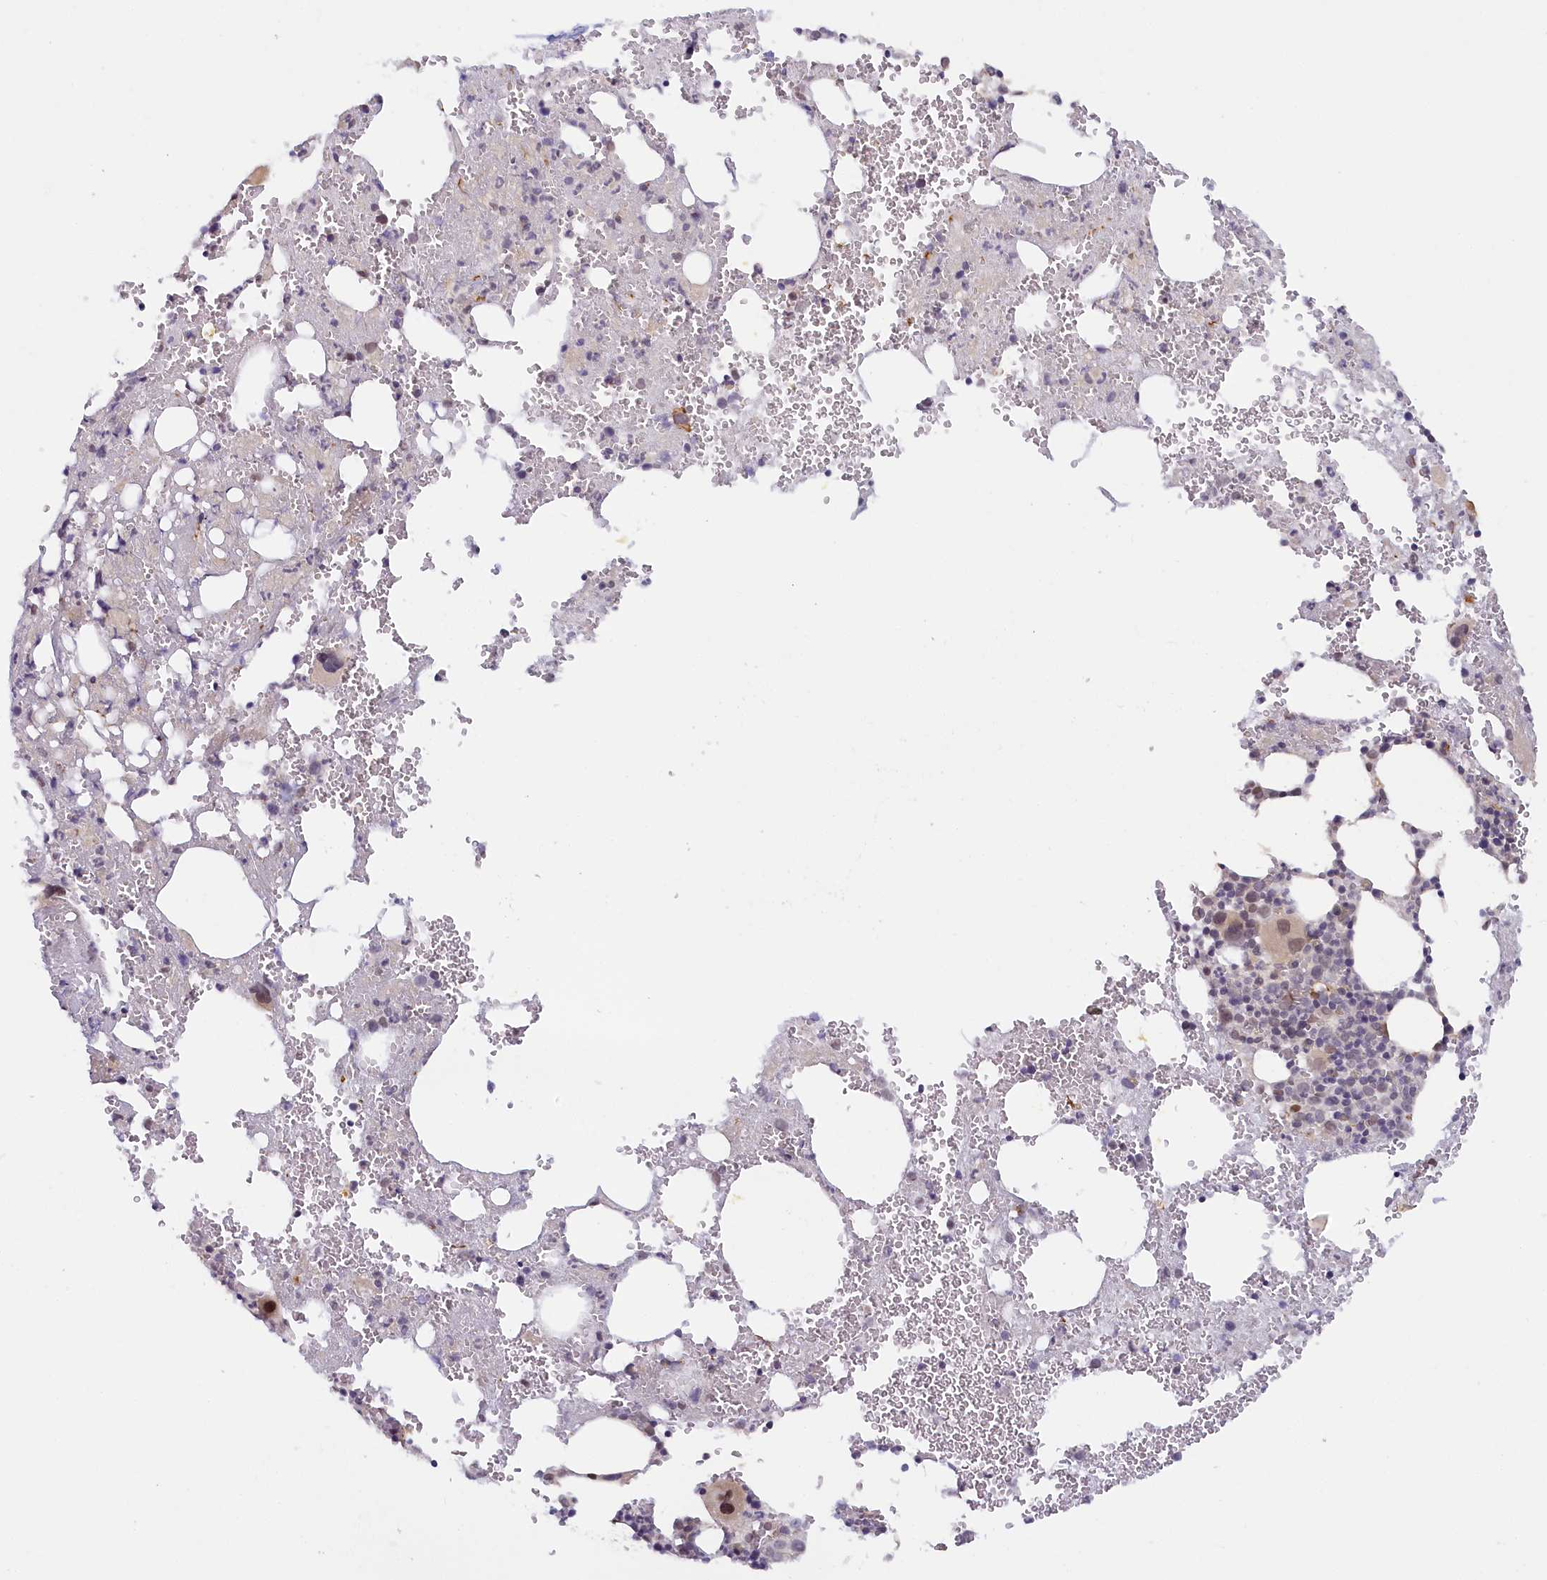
{"staining": {"intensity": "weak", "quantity": "25%-75%", "location": "nuclear"}, "tissue": "bone marrow", "cell_type": "Hematopoietic cells", "image_type": "normal", "snomed": [{"axis": "morphology", "description": "Normal tissue, NOS"}, {"axis": "topography", "description": "Bone marrow"}], "caption": "Immunohistochemical staining of unremarkable bone marrow exhibits low levels of weak nuclear expression in approximately 25%-75% of hematopoietic cells.", "gene": "SEC31B", "patient": {"sex": "male", "age": 61}}